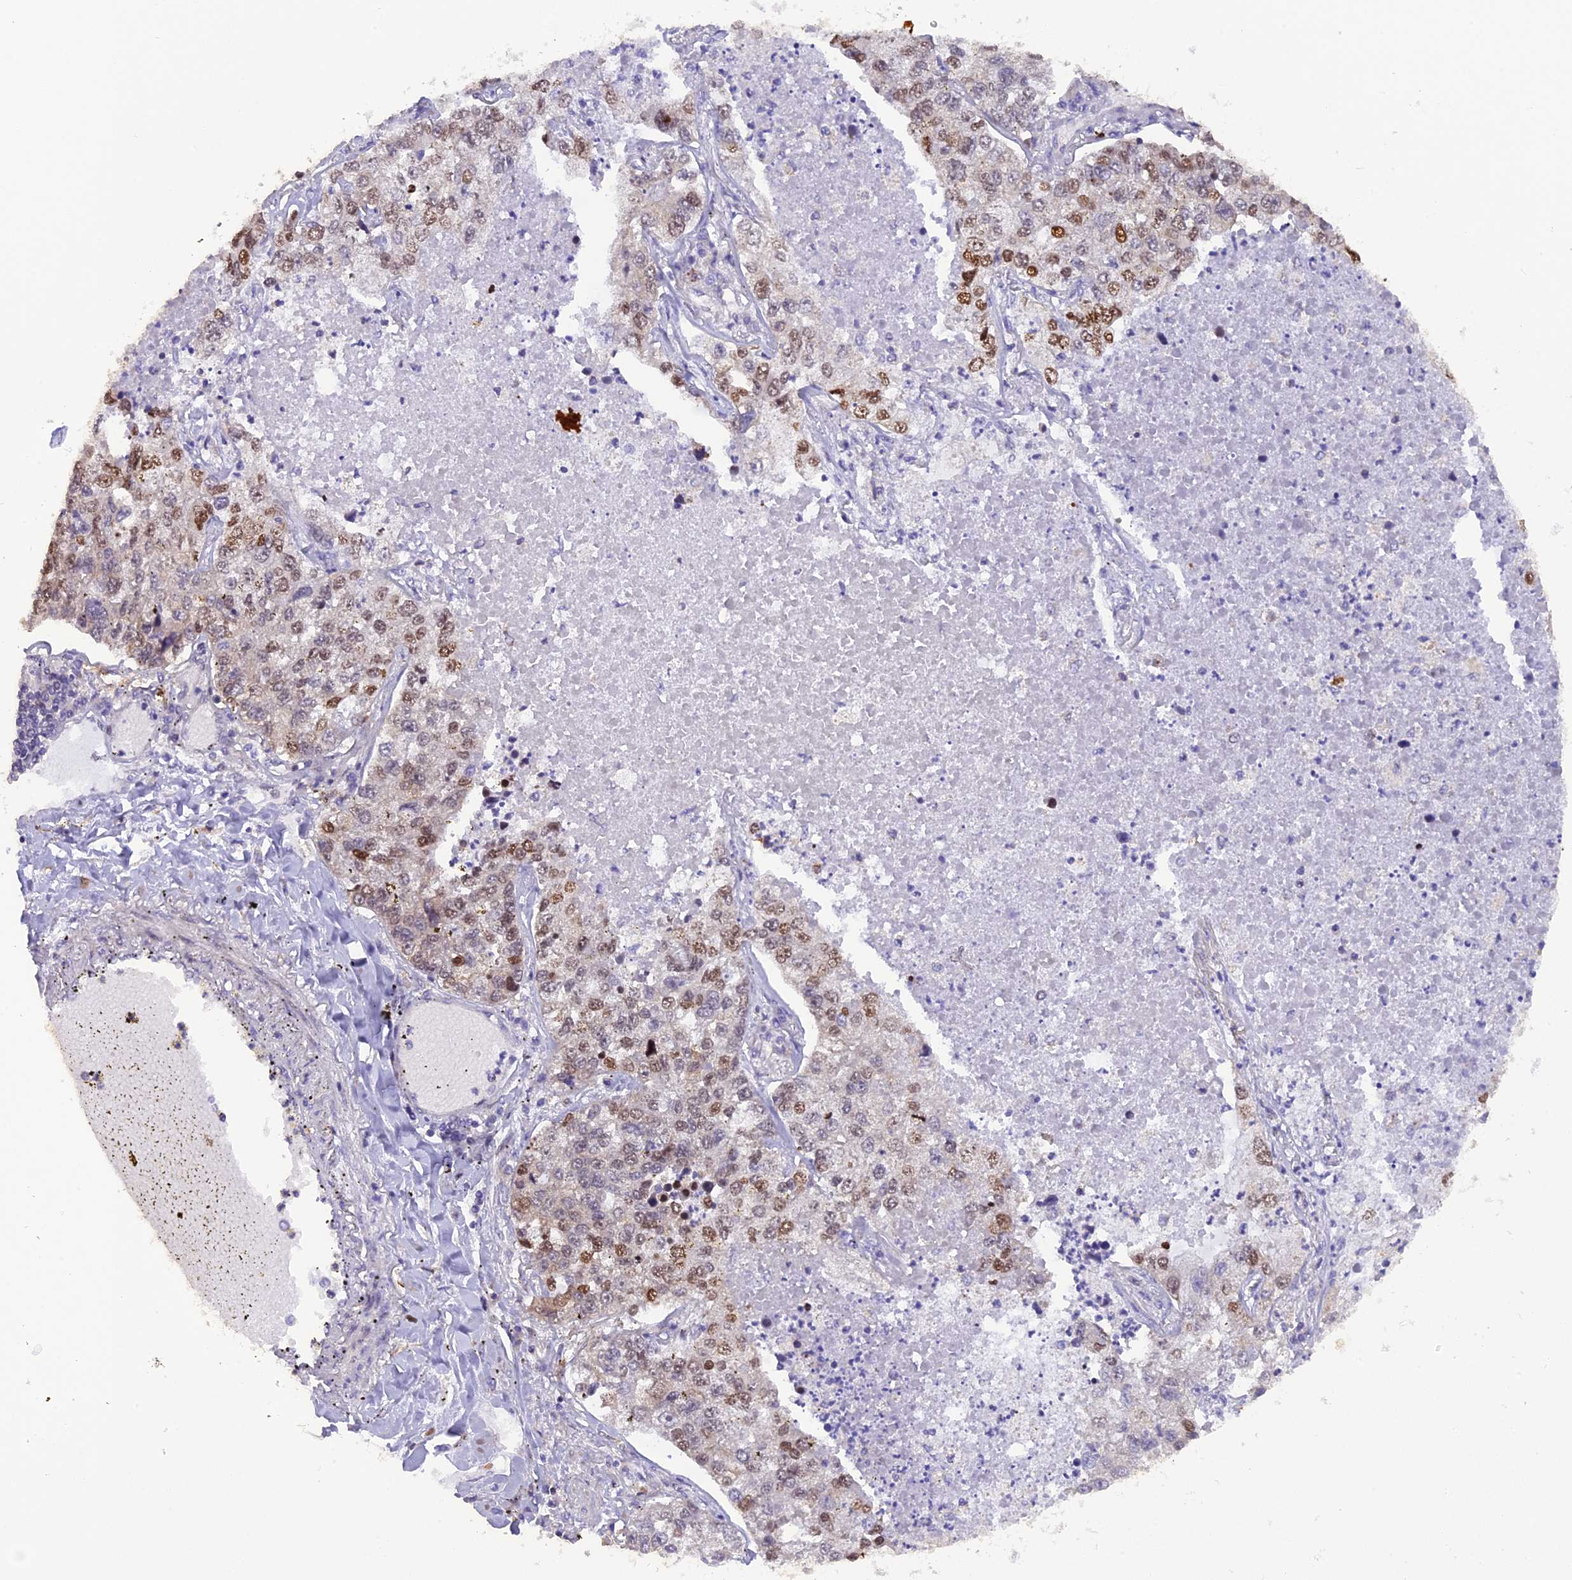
{"staining": {"intensity": "moderate", "quantity": "25%-75%", "location": "nuclear"}, "tissue": "lung cancer", "cell_type": "Tumor cells", "image_type": "cancer", "snomed": [{"axis": "morphology", "description": "Adenocarcinoma, NOS"}, {"axis": "topography", "description": "Lung"}], "caption": "Brown immunohistochemical staining in human lung cancer (adenocarcinoma) exhibits moderate nuclear positivity in approximately 25%-75% of tumor cells.", "gene": "SAMD4A", "patient": {"sex": "male", "age": 49}}